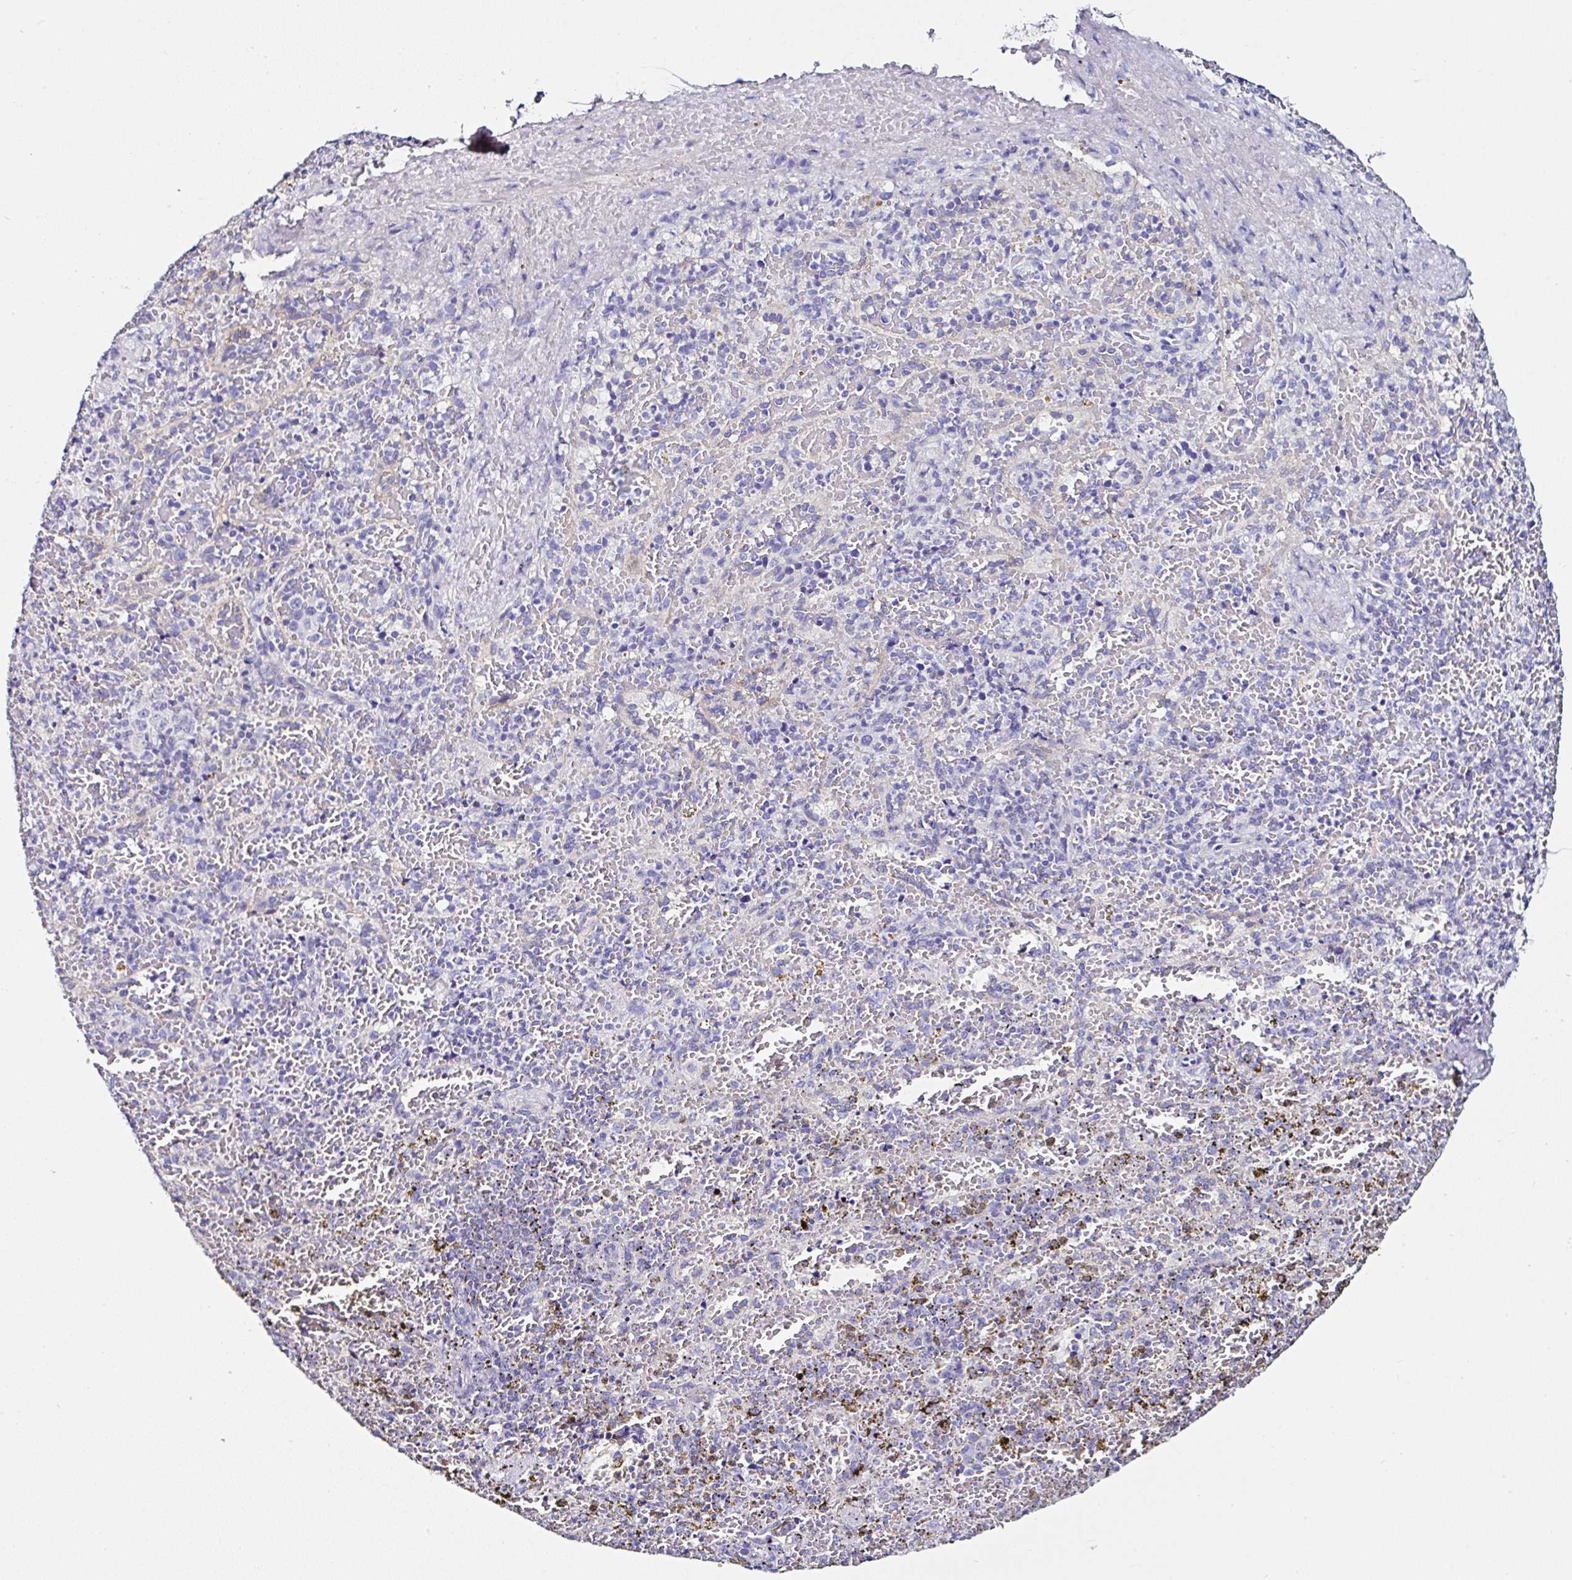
{"staining": {"intensity": "negative", "quantity": "none", "location": "none"}, "tissue": "spleen", "cell_type": "Cells in red pulp", "image_type": "normal", "snomed": [{"axis": "morphology", "description": "Normal tissue, NOS"}, {"axis": "topography", "description": "Spleen"}], "caption": "Cells in red pulp are negative for protein expression in unremarkable human spleen. Nuclei are stained in blue.", "gene": "UGT3A1", "patient": {"sex": "female", "age": 50}}